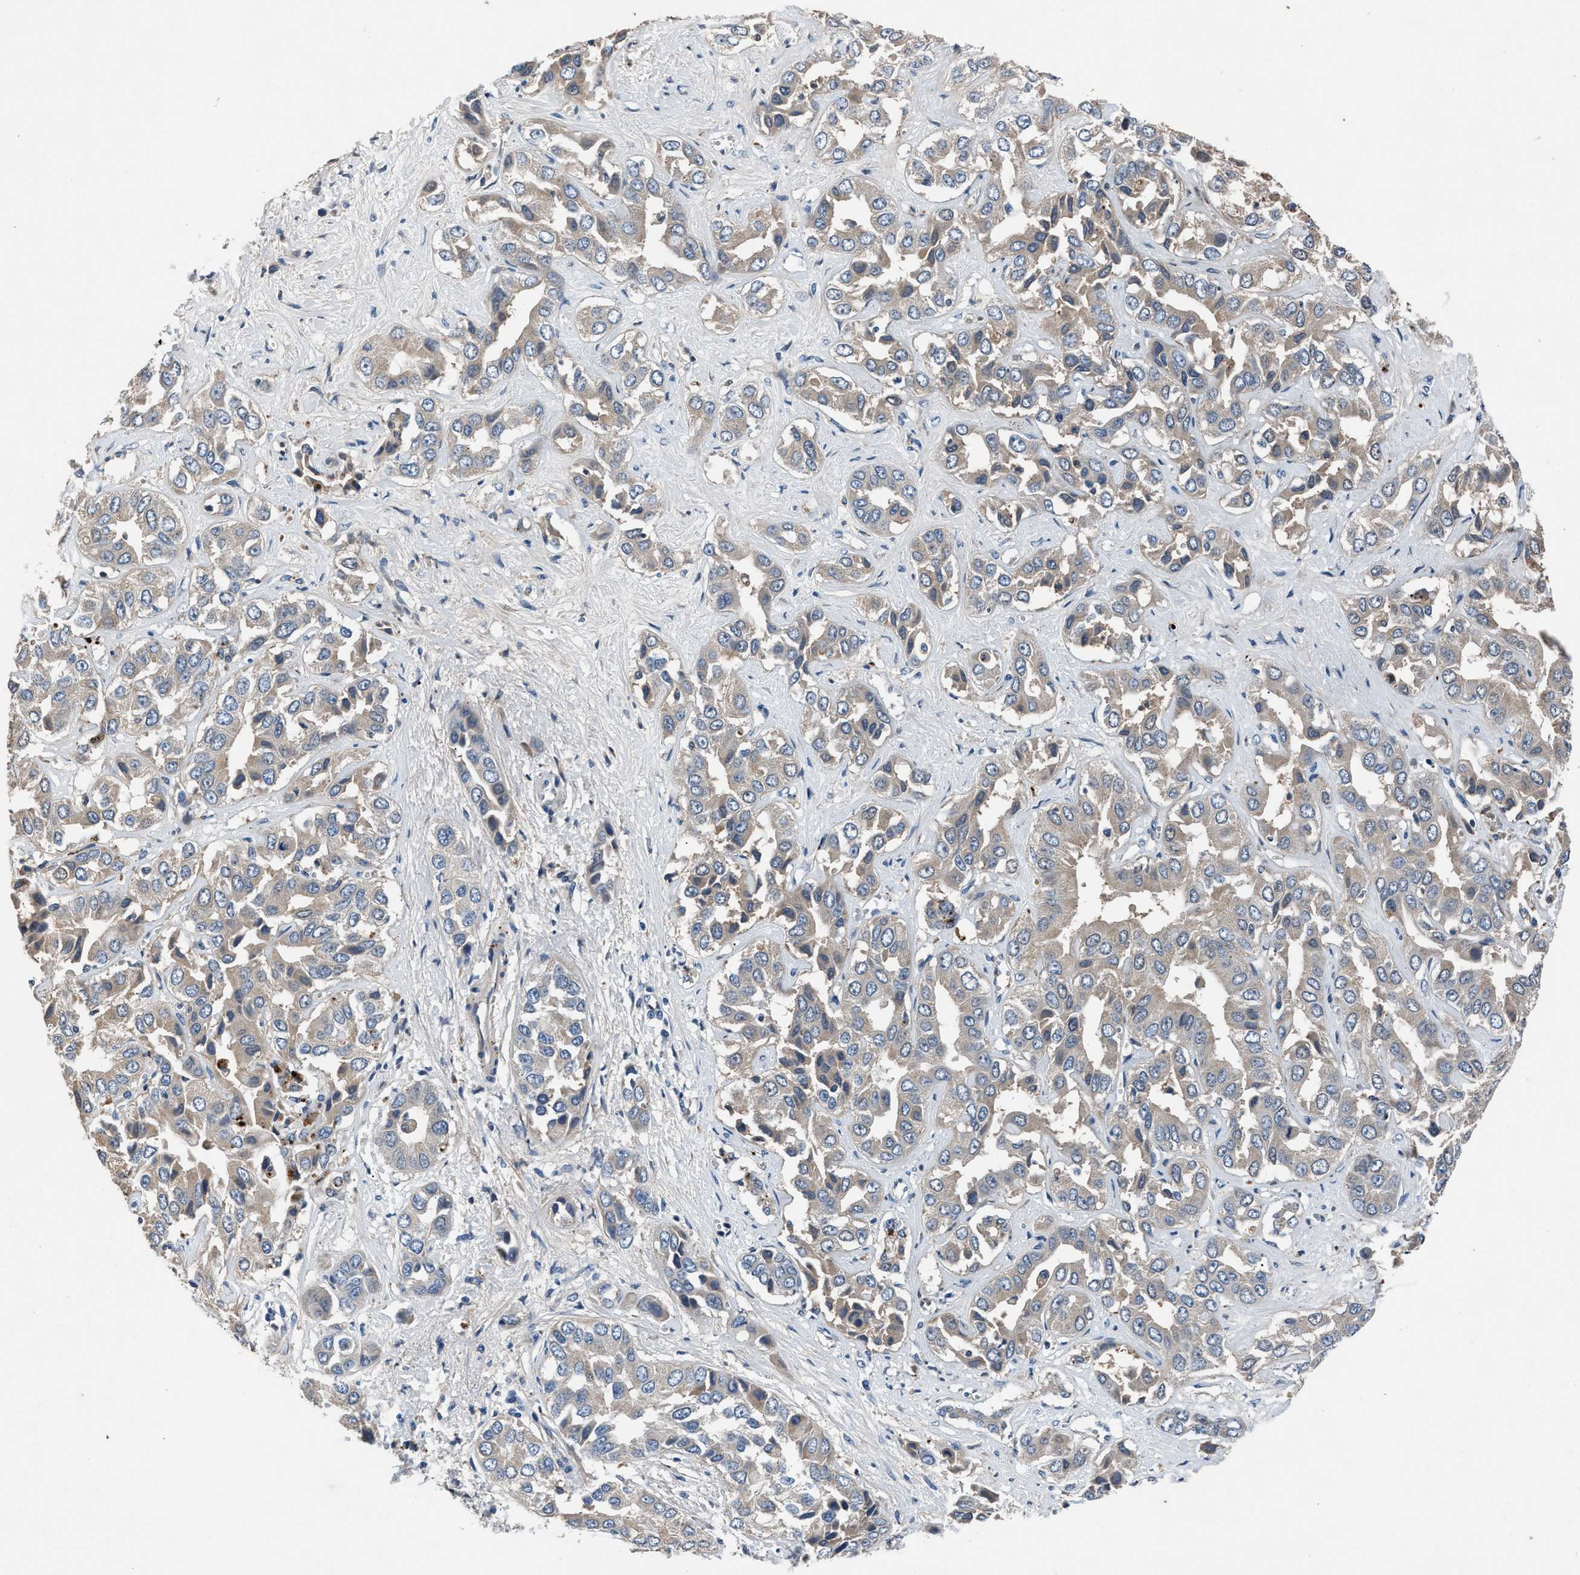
{"staining": {"intensity": "weak", "quantity": "25%-75%", "location": "cytoplasmic/membranous"}, "tissue": "liver cancer", "cell_type": "Tumor cells", "image_type": "cancer", "snomed": [{"axis": "morphology", "description": "Cholangiocarcinoma"}, {"axis": "topography", "description": "Liver"}], "caption": "Weak cytoplasmic/membranous positivity for a protein is appreciated in approximately 25%-75% of tumor cells of liver cancer (cholangiocarcinoma) using immunohistochemistry (IHC).", "gene": "PRXL2C", "patient": {"sex": "female", "age": 52}}